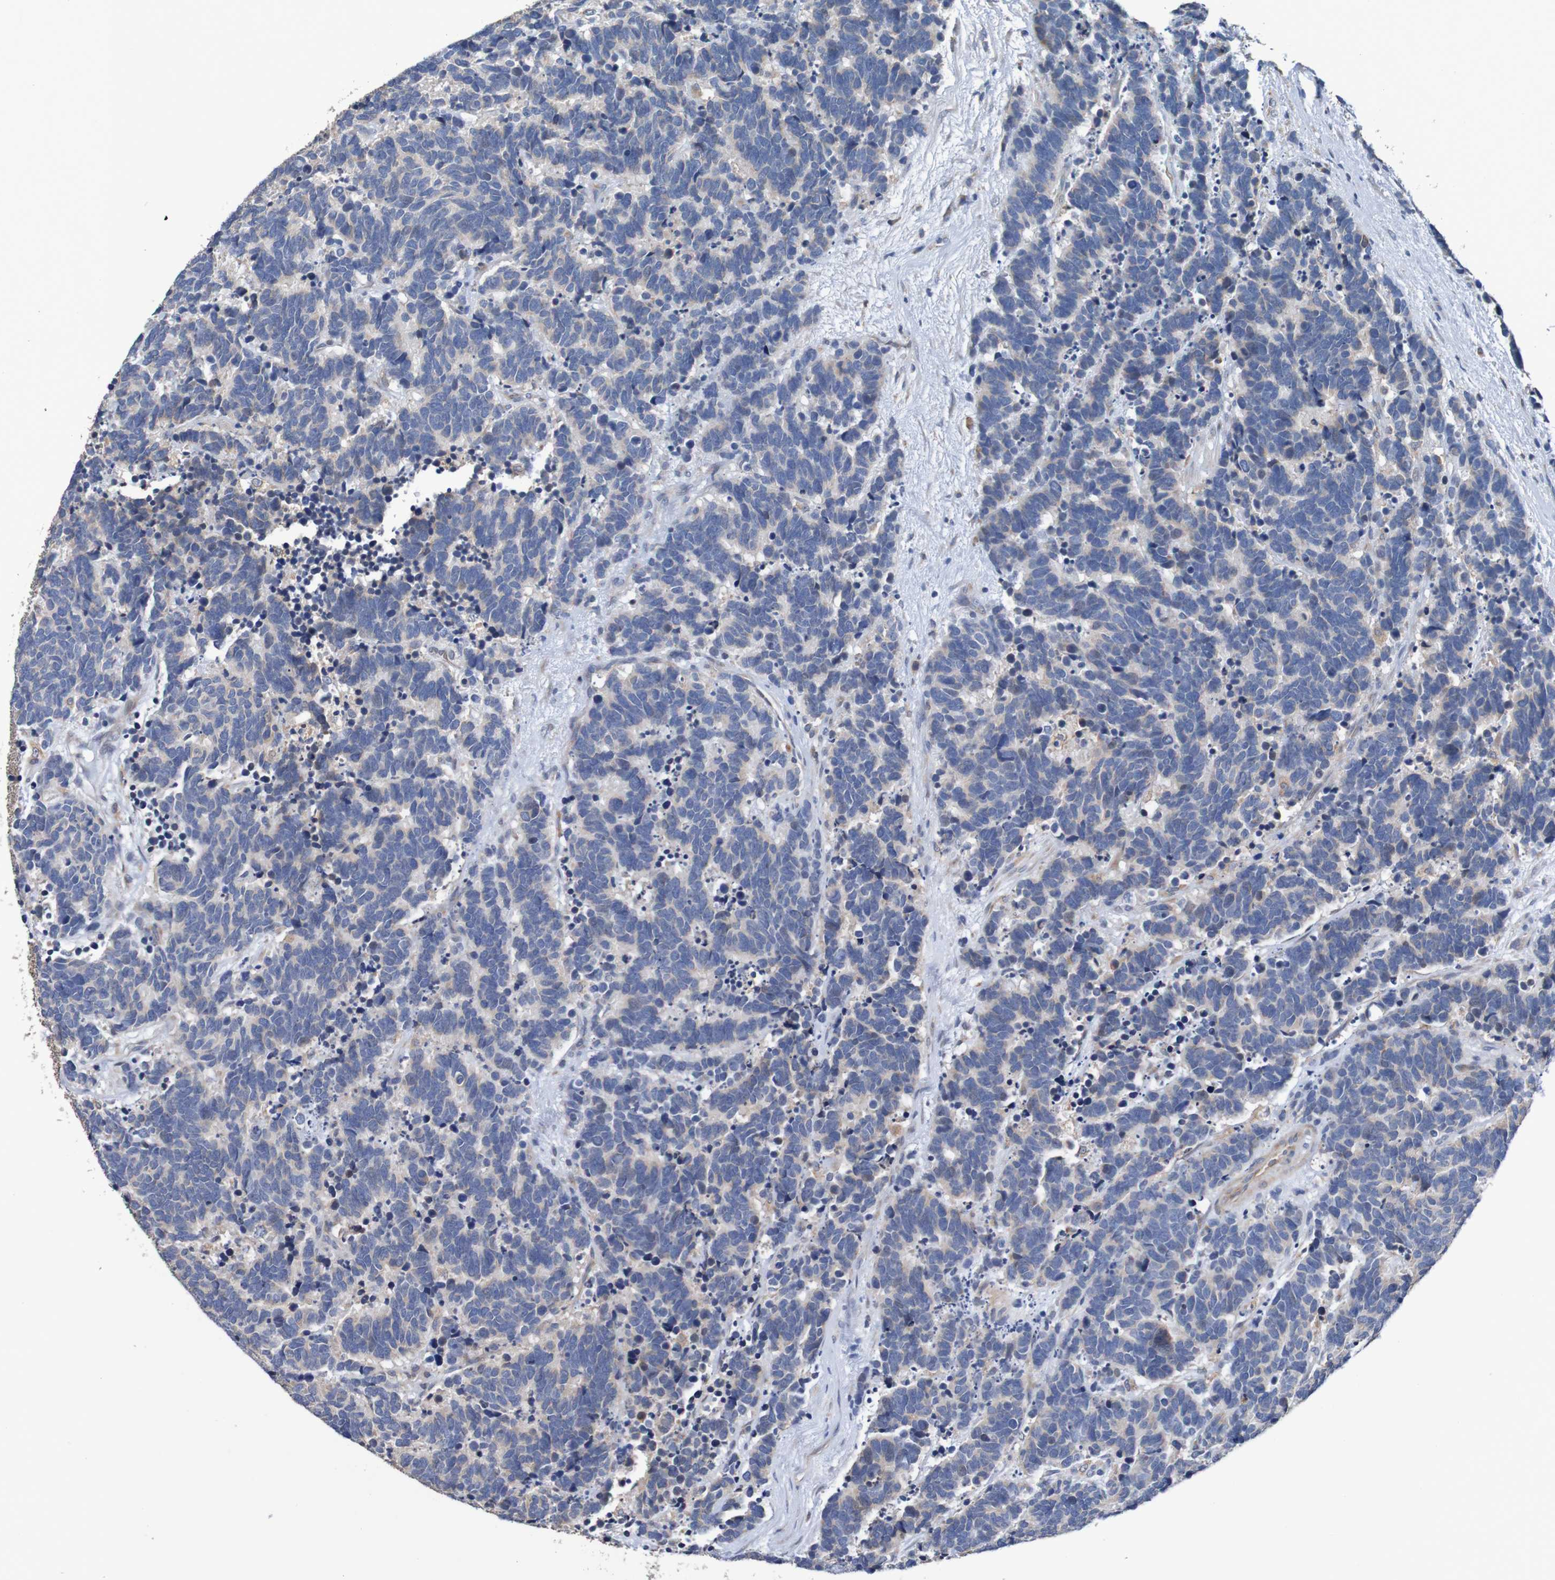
{"staining": {"intensity": "negative", "quantity": "none", "location": "none"}, "tissue": "carcinoid", "cell_type": "Tumor cells", "image_type": "cancer", "snomed": [{"axis": "morphology", "description": "Carcinoma, NOS"}, {"axis": "morphology", "description": "Carcinoid, malignant, NOS"}, {"axis": "topography", "description": "Urinary bladder"}], "caption": "This is a photomicrograph of immunohistochemistry (IHC) staining of carcinoid, which shows no positivity in tumor cells.", "gene": "FIBP", "patient": {"sex": "male", "age": 57}}